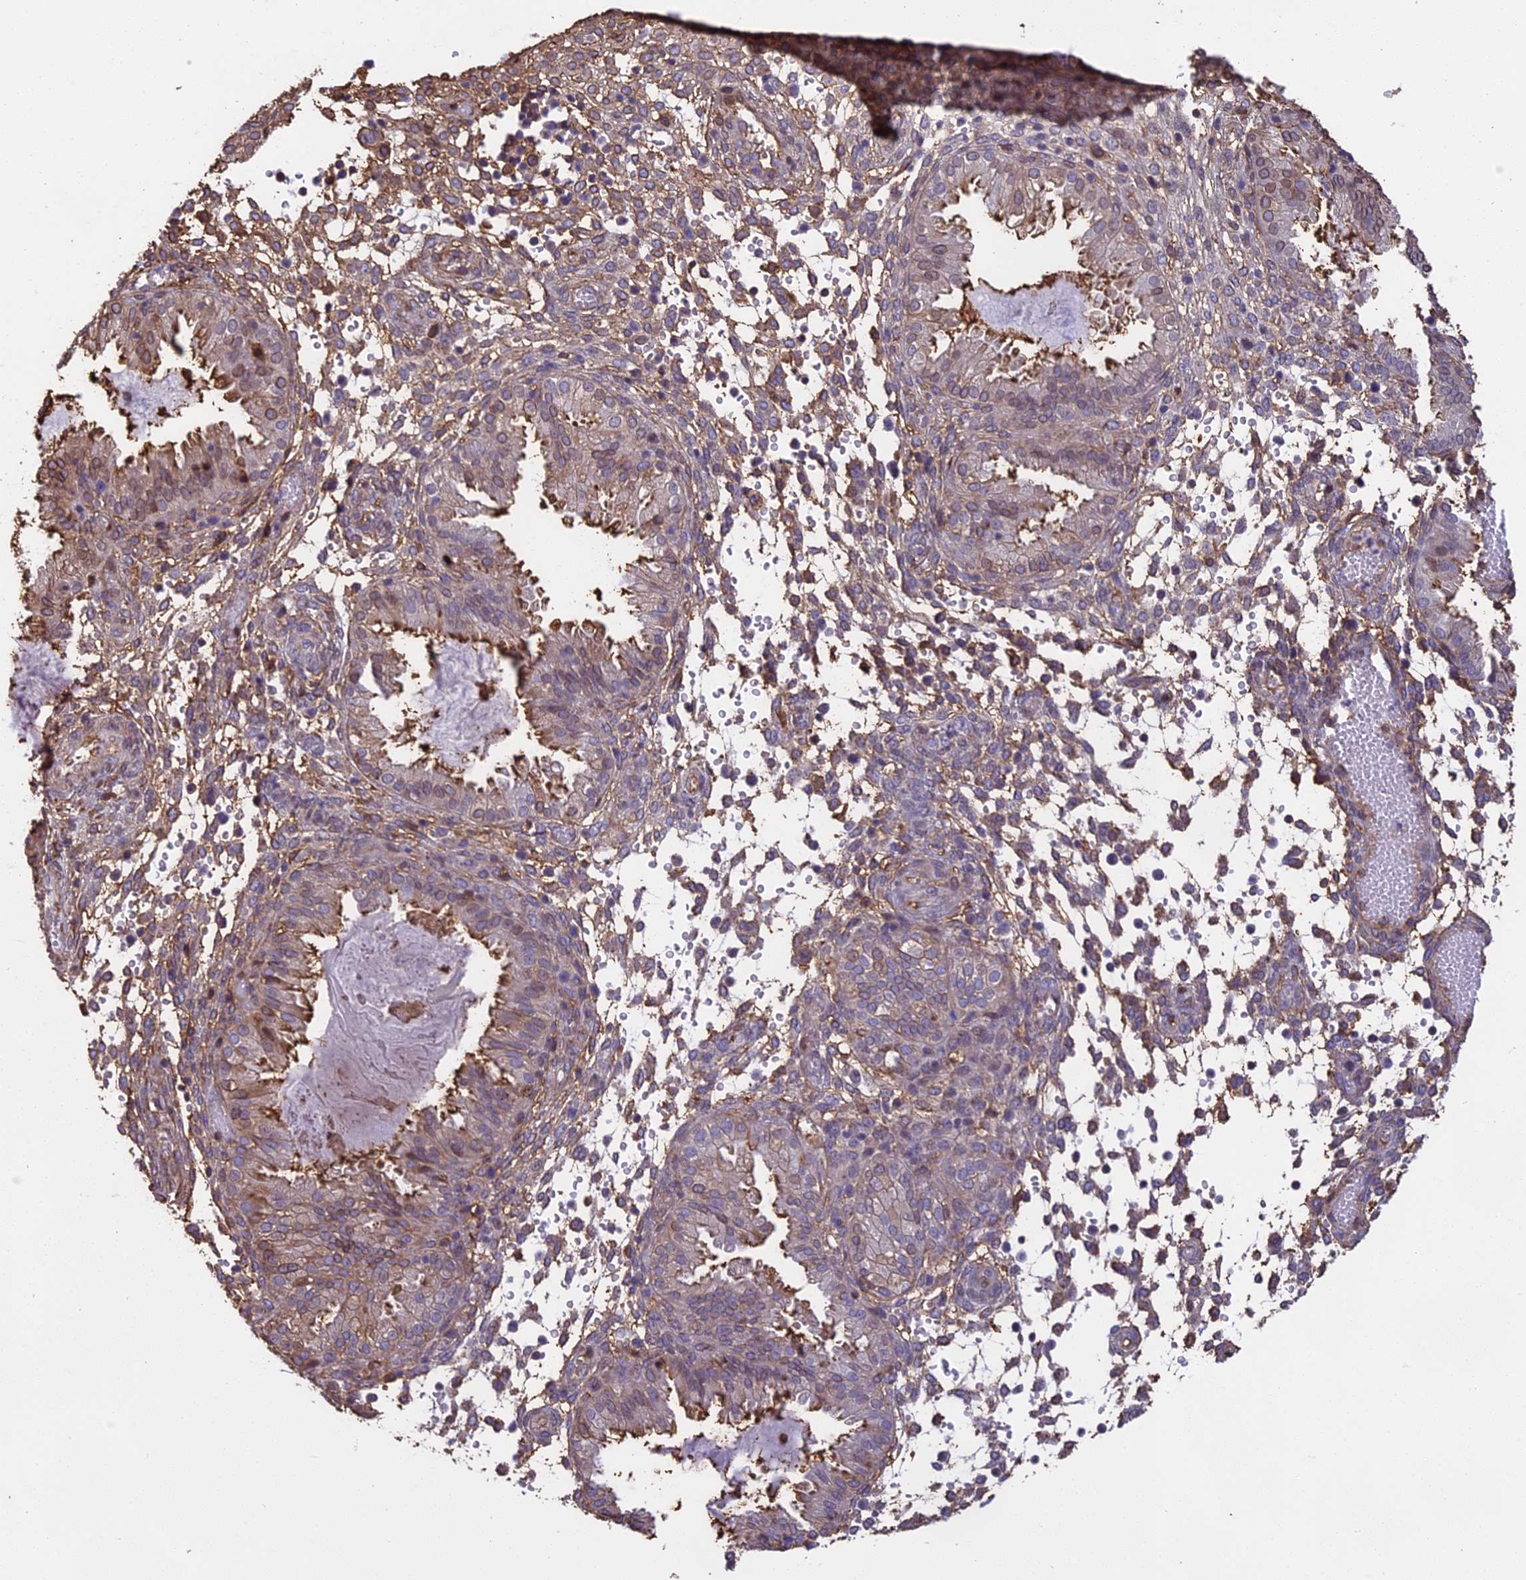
{"staining": {"intensity": "moderate", "quantity": "25%-75%", "location": "cytoplasmic/membranous"}, "tissue": "endometrium", "cell_type": "Cells in endometrial stroma", "image_type": "normal", "snomed": [{"axis": "morphology", "description": "Normal tissue, NOS"}, {"axis": "topography", "description": "Endometrium"}], "caption": "An image showing moderate cytoplasmic/membranous expression in approximately 25%-75% of cells in endometrial stroma in unremarkable endometrium, as visualized by brown immunohistochemical staining.", "gene": "TMEM255B", "patient": {"sex": "female", "age": 33}}